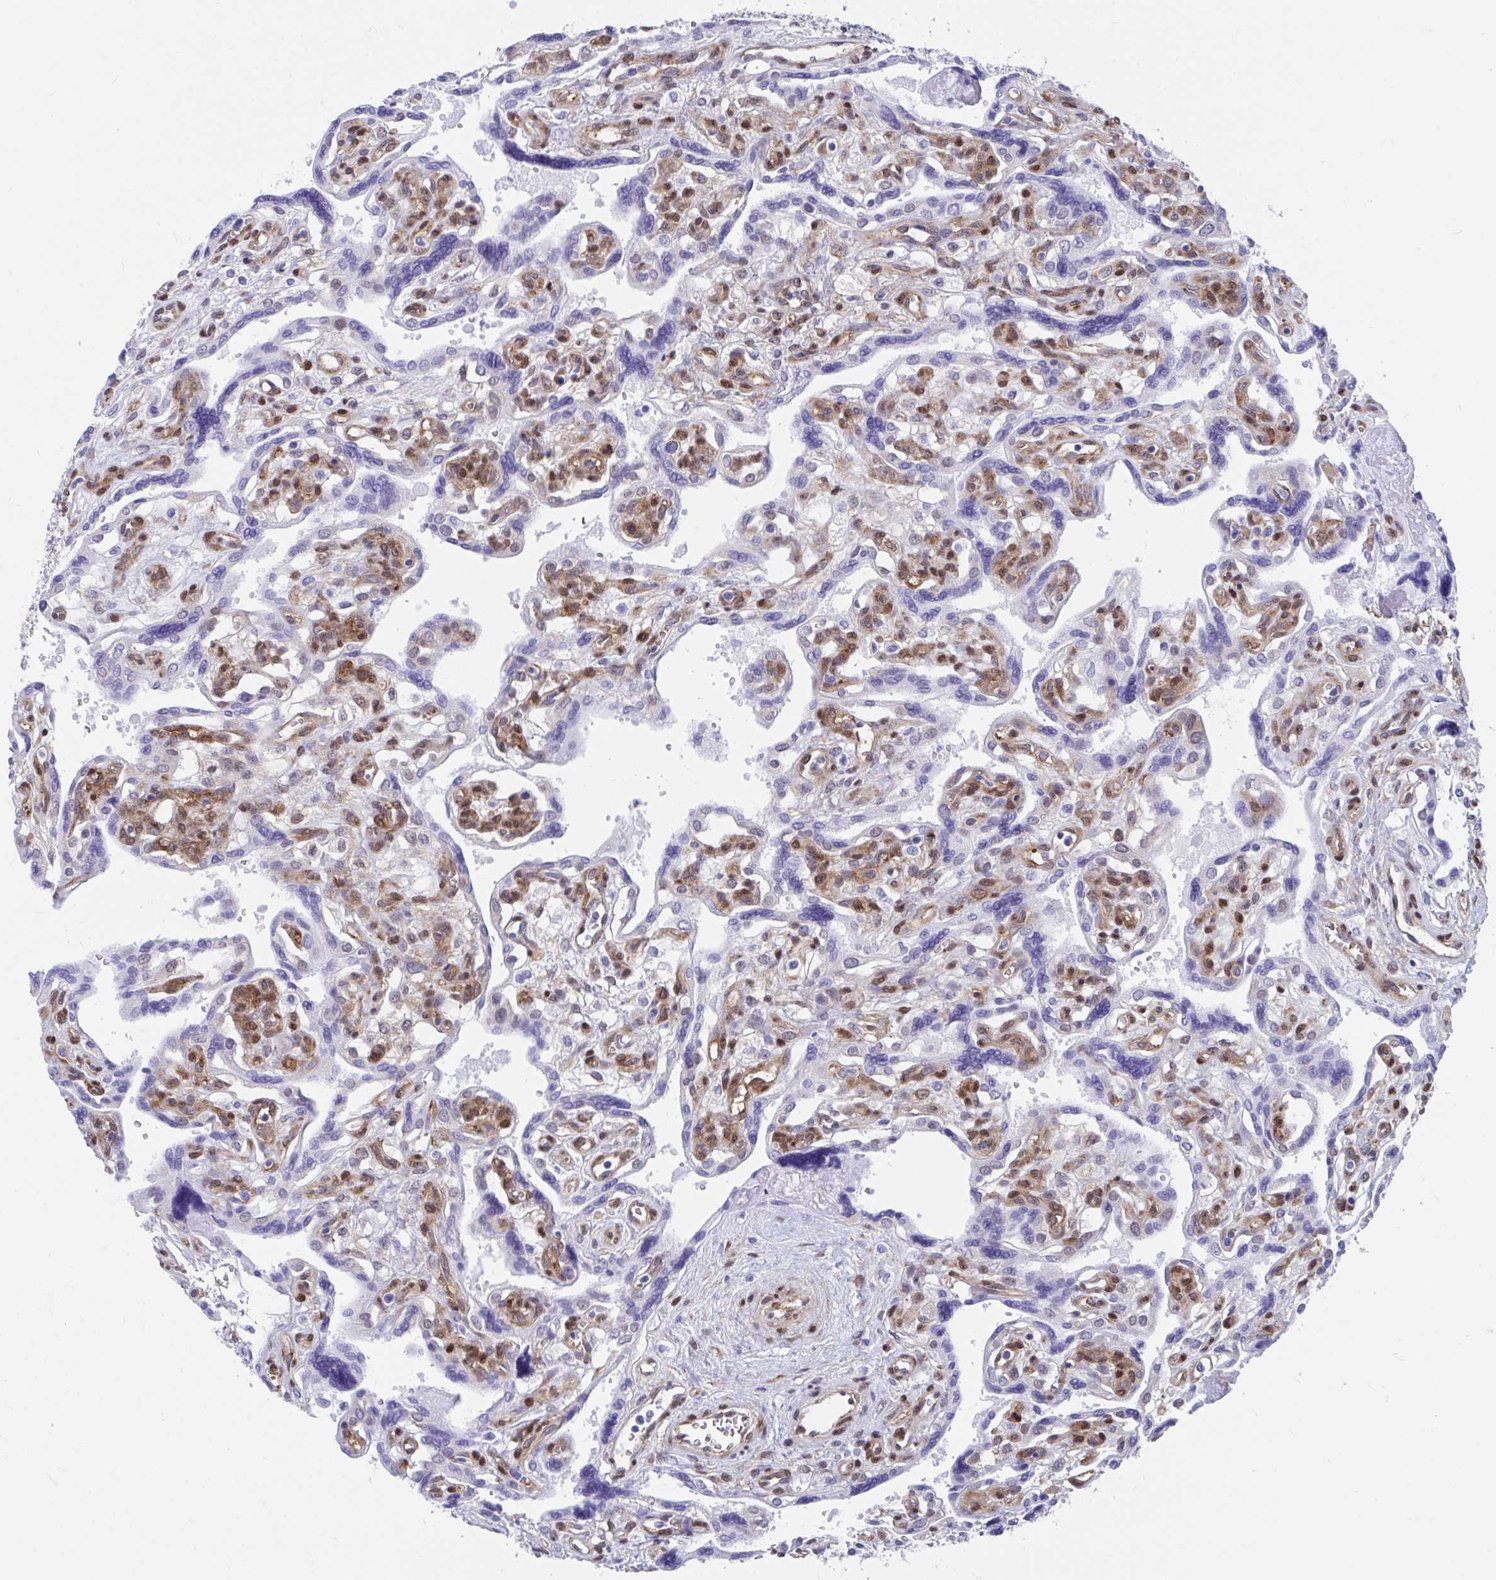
{"staining": {"intensity": "negative", "quantity": "none", "location": "none"}, "tissue": "placenta", "cell_type": "Trophoblastic cells", "image_type": "normal", "snomed": [{"axis": "morphology", "description": "Normal tissue, NOS"}, {"axis": "topography", "description": "Placenta"}], "caption": "Immunohistochemistry histopathology image of normal placenta stained for a protein (brown), which shows no staining in trophoblastic cells.", "gene": "RBPMS", "patient": {"sex": "female", "age": 39}}